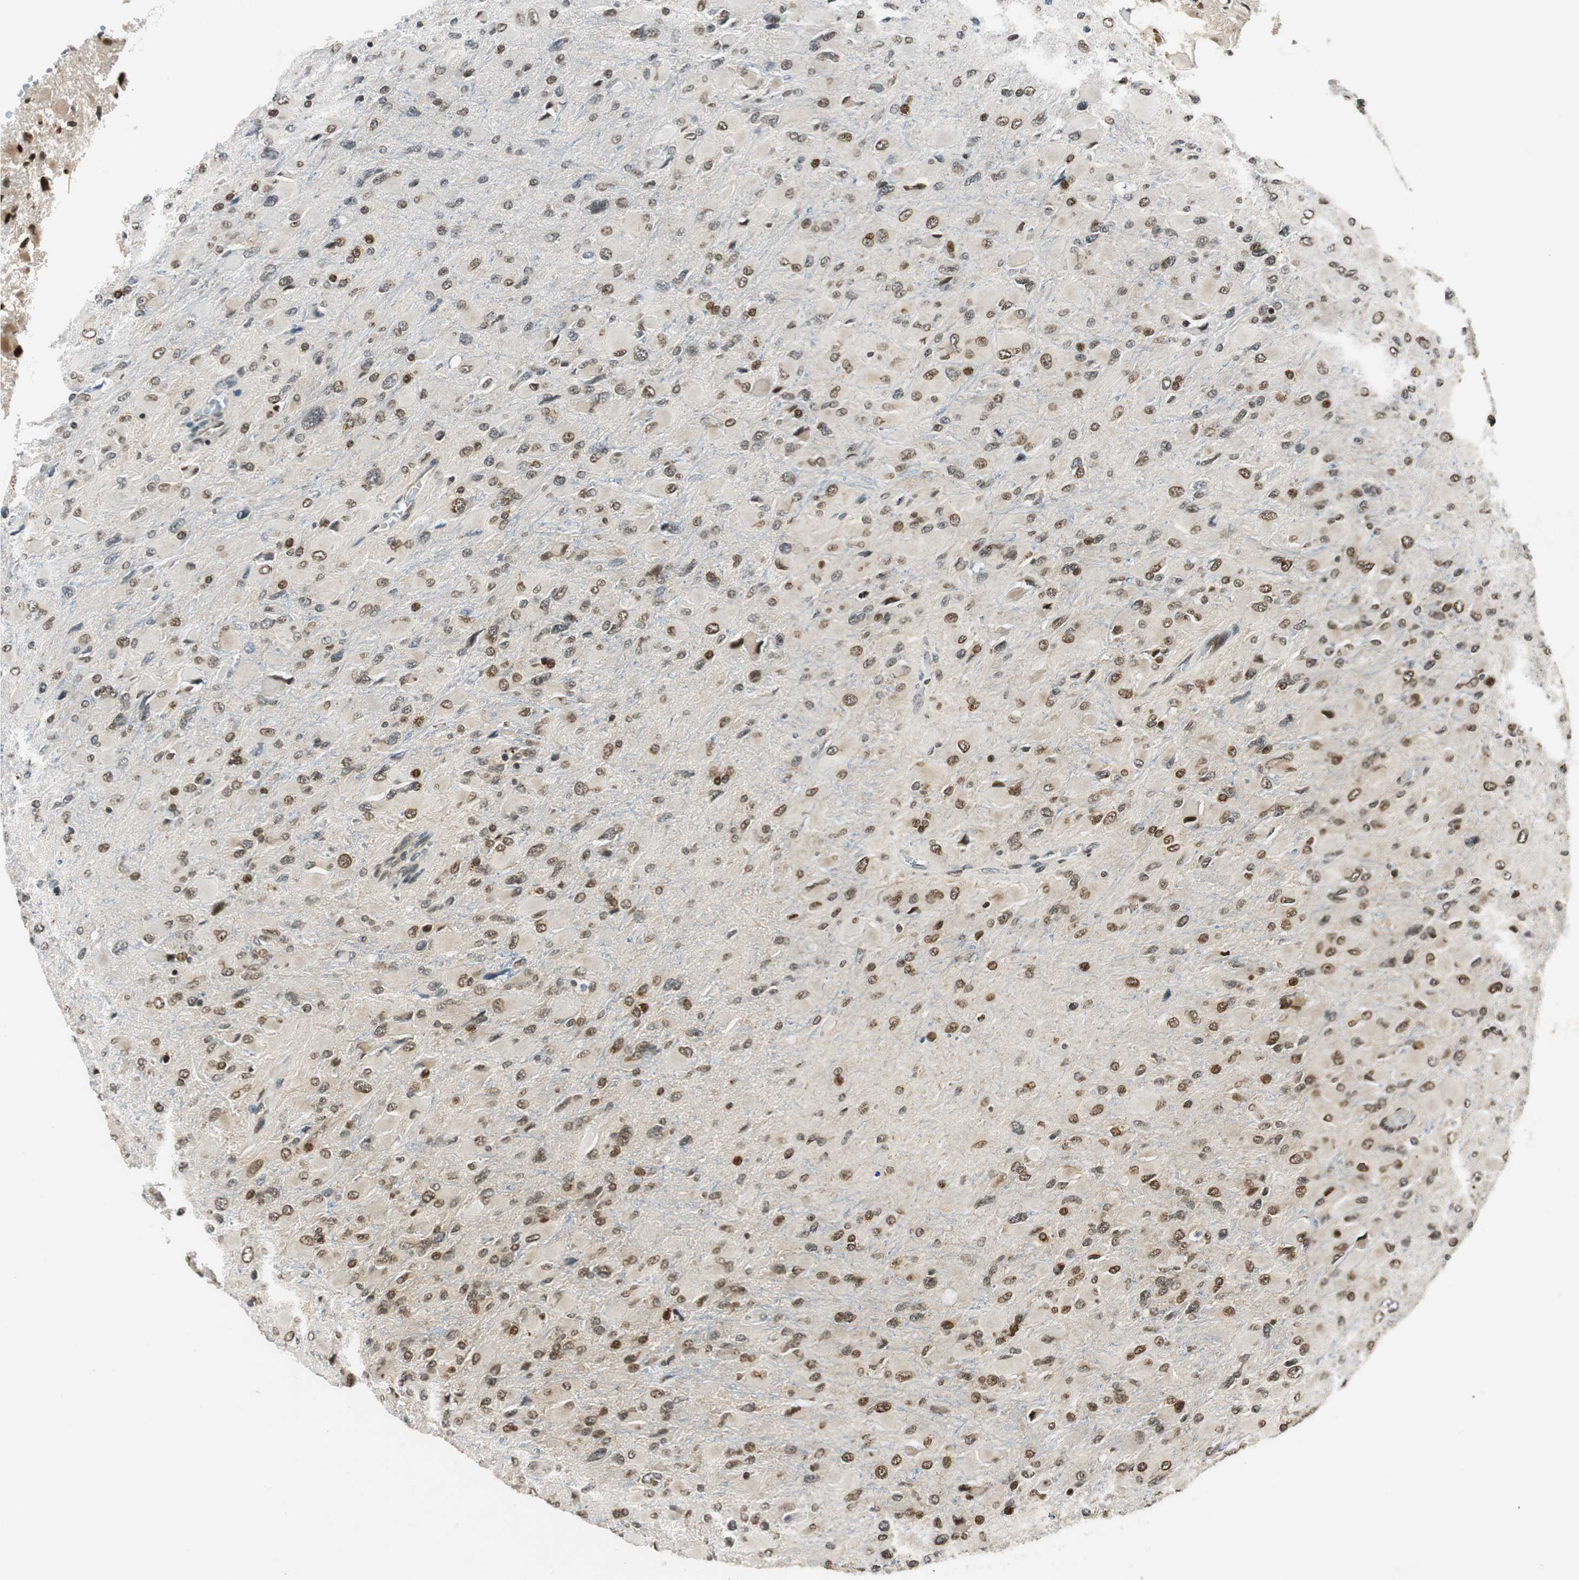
{"staining": {"intensity": "moderate", "quantity": "25%-75%", "location": "nuclear"}, "tissue": "glioma", "cell_type": "Tumor cells", "image_type": "cancer", "snomed": [{"axis": "morphology", "description": "Glioma, malignant, High grade"}, {"axis": "topography", "description": "Cerebral cortex"}], "caption": "Moderate nuclear protein staining is appreciated in about 25%-75% of tumor cells in glioma.", "gene": "RING1", "patient": {"sex": "female", "age": 36}}